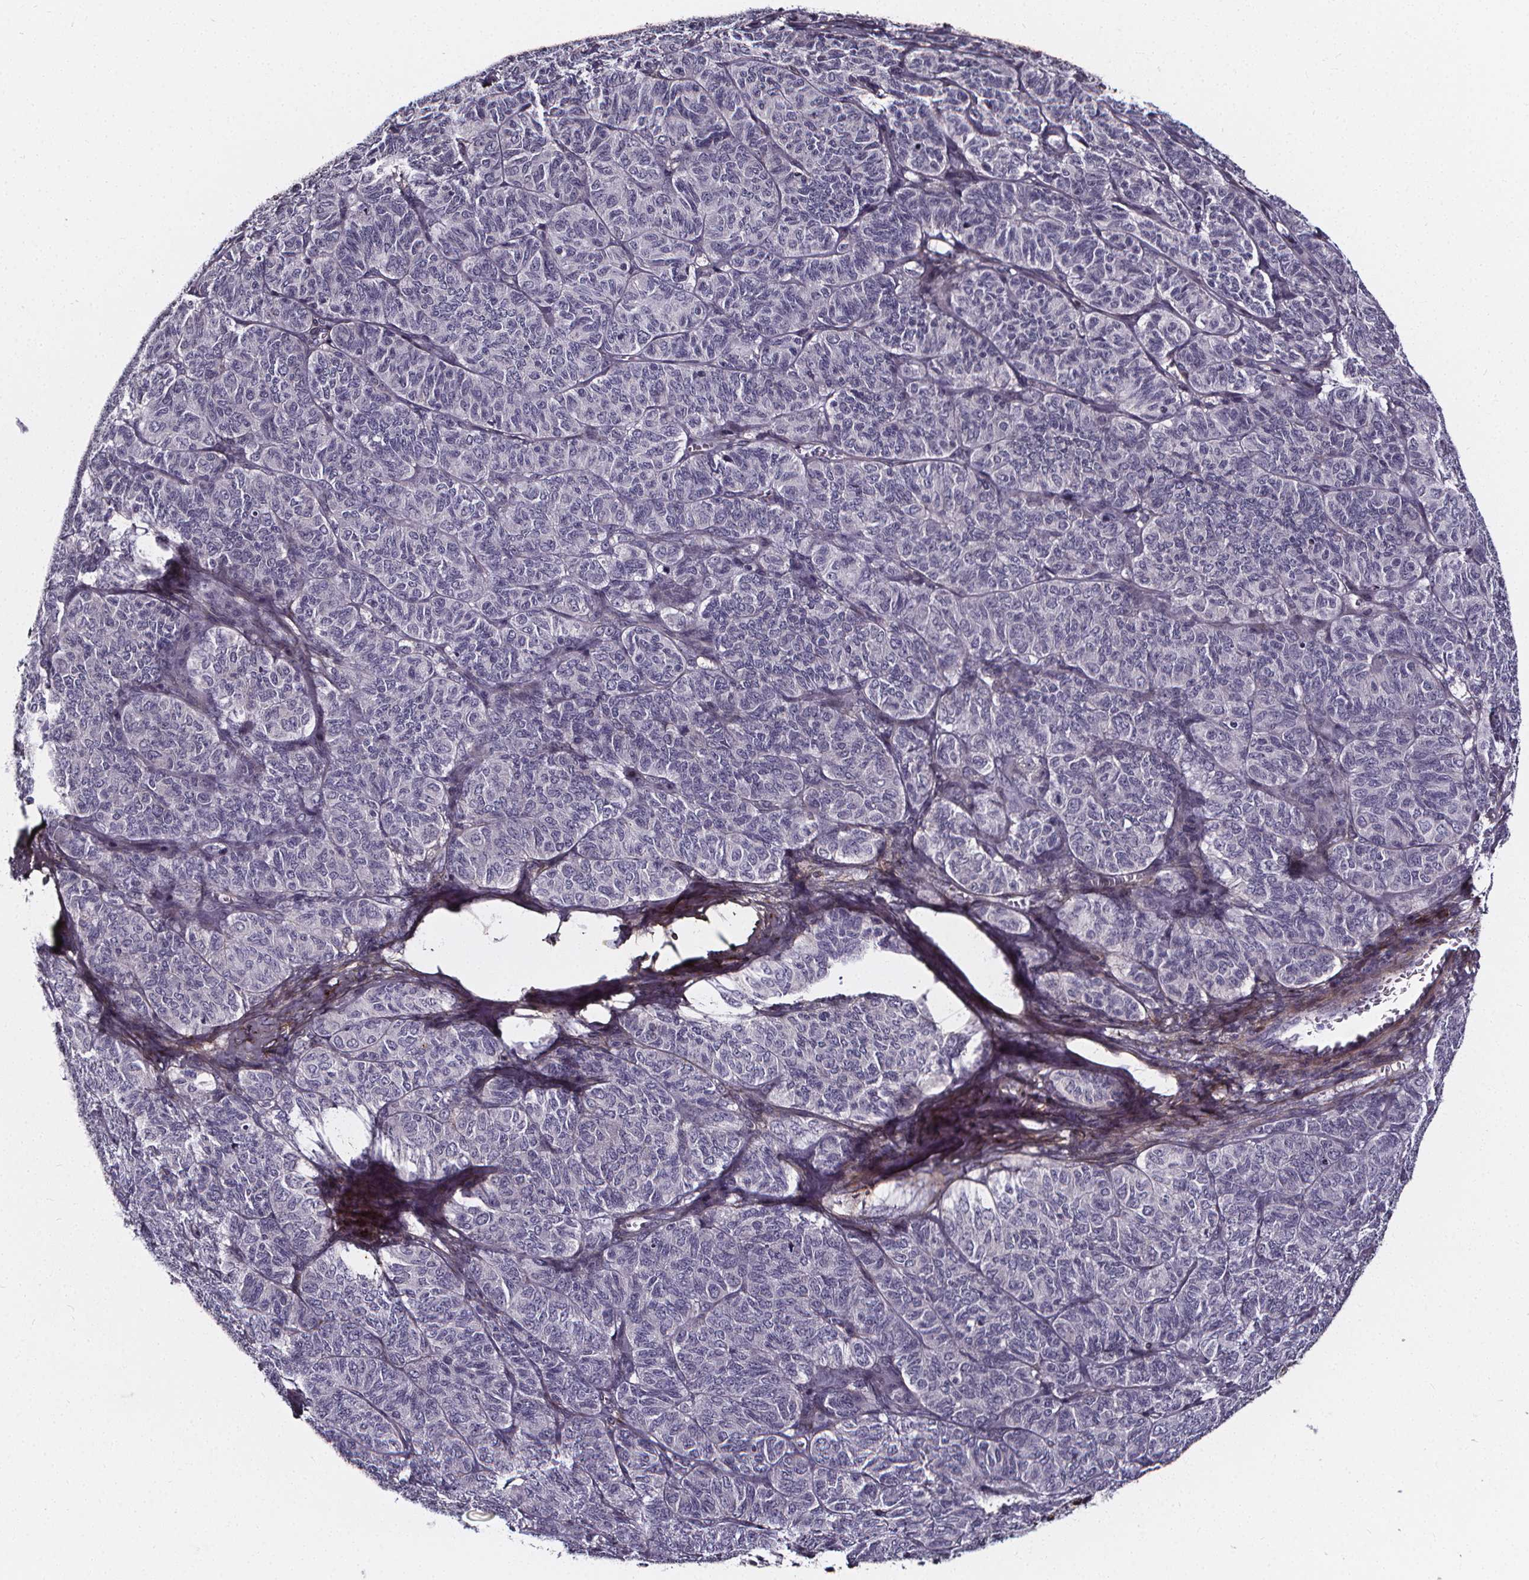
{"staining": {"intensity": "negative", "quantity": "none", "location": "none"}, "tissue": "ovarian cancer", "cell_type": "Tumor cells", "image_type": "cancer", "snomed": [{"axis": "morphology", "description": "Carcinoma, endometroid"}, {"axis": "topography", "description": "Ovary"}], "caption": "Immunohistochemical staining of endometroid carcinoma (ovarian) demonstrates no significant staining in tumor cells.", "gene": "AEBP1", "patient": {"sex": "female", "age": 80}}